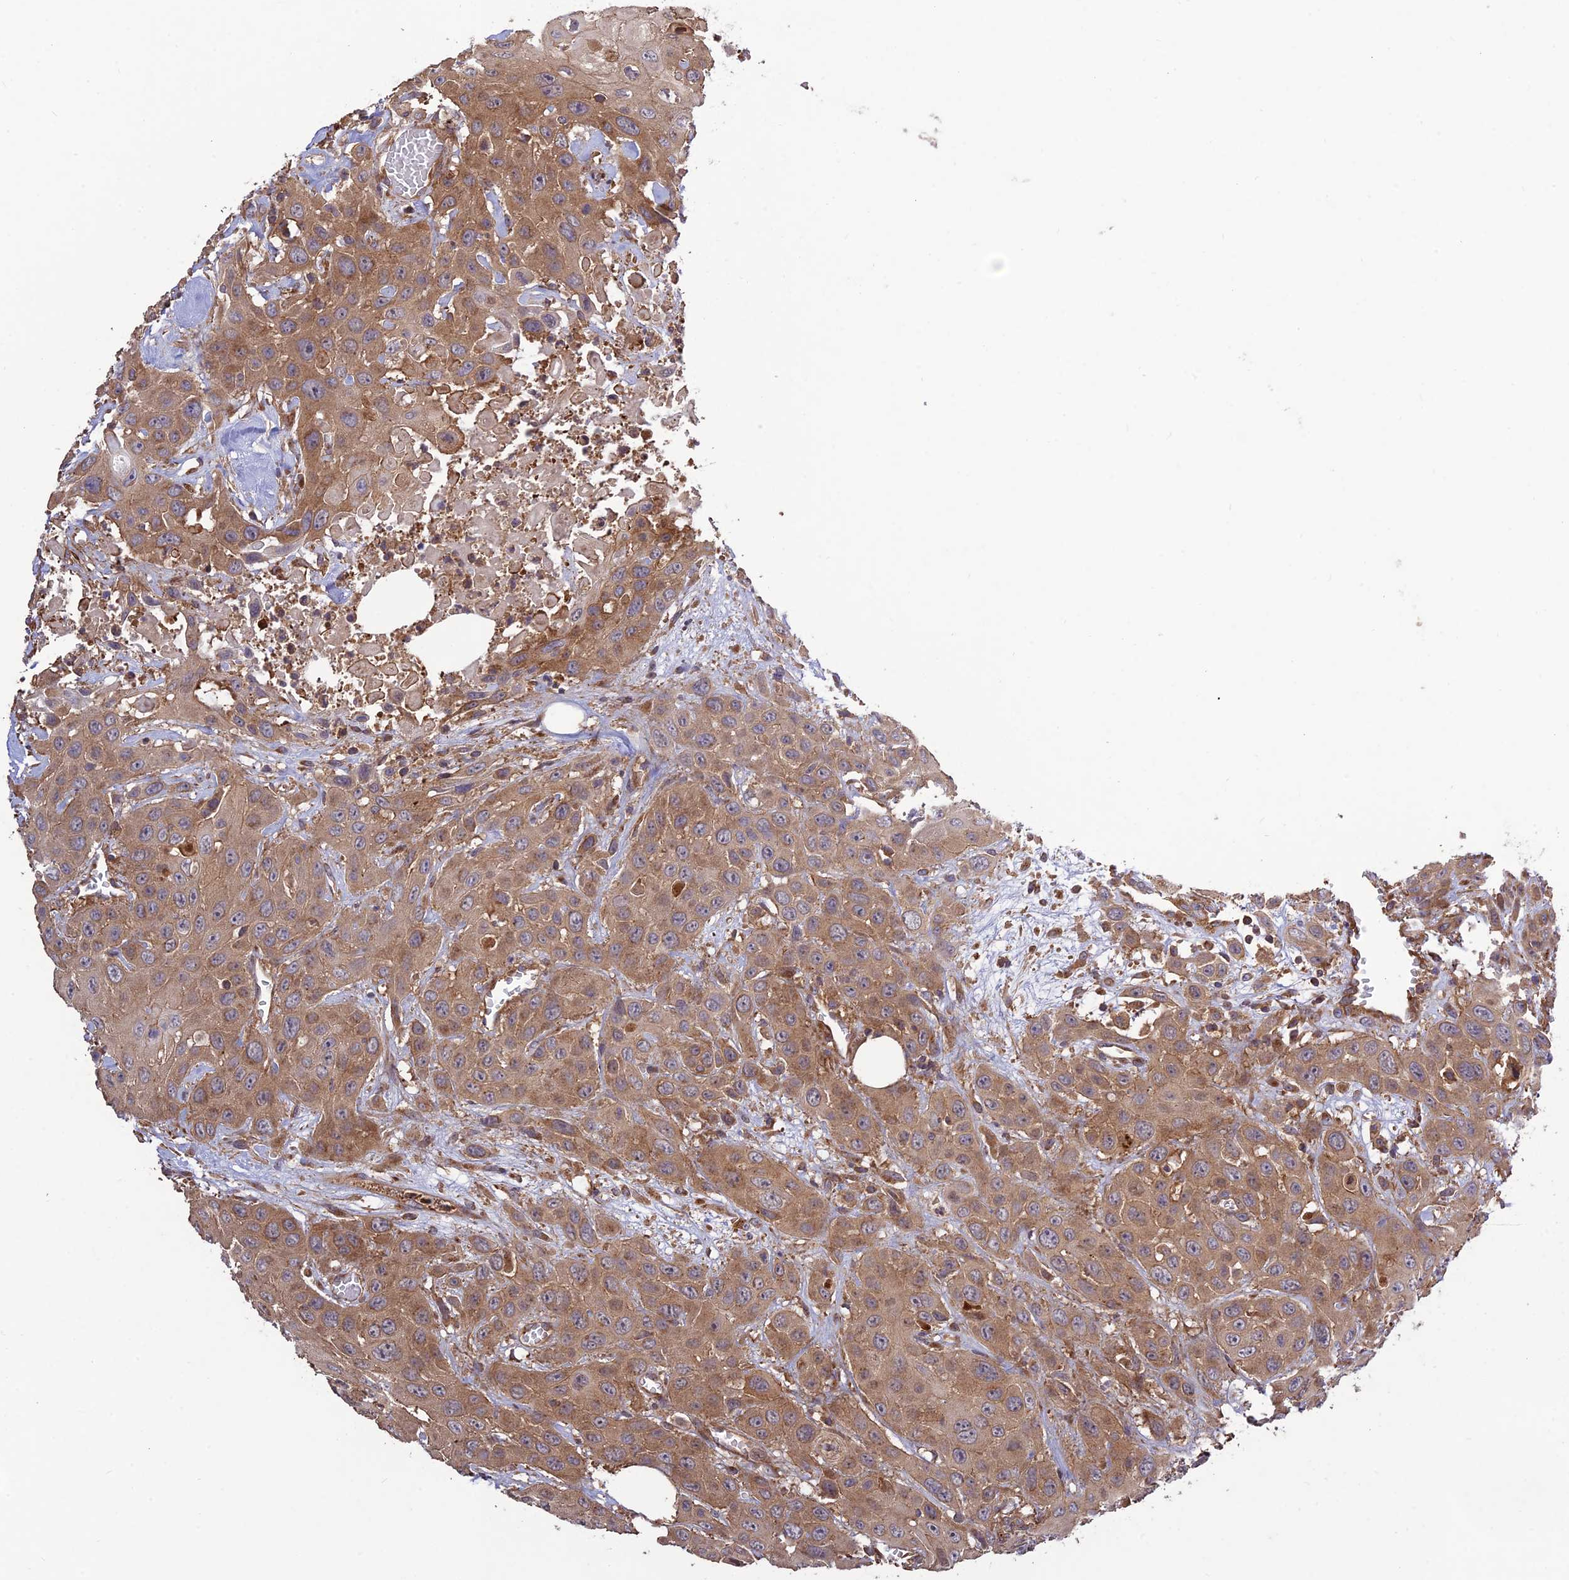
{"staining": {"intensity": "moderate", "quantity": ">75%", "location": "cytoplasmic/membranous"}, "tissue": "head and neck cancer", "cell_type": "Tumor cells", "image_type": "cancer", "snomed": [{"axis": "morphology", "description": "Squamous cell carcinoma, NOS"}, {"axis": "topography", "description": "Head-Neck"}], "caption": "Immunohistochemical staining of human squamous cell carcinoma (head and neck) shows moderate cytoplasmic/membranous protein expression in about >75% of tumor cells.", "gene": "TMEM131L", "patient": {"sex": "male", "age": 81}}